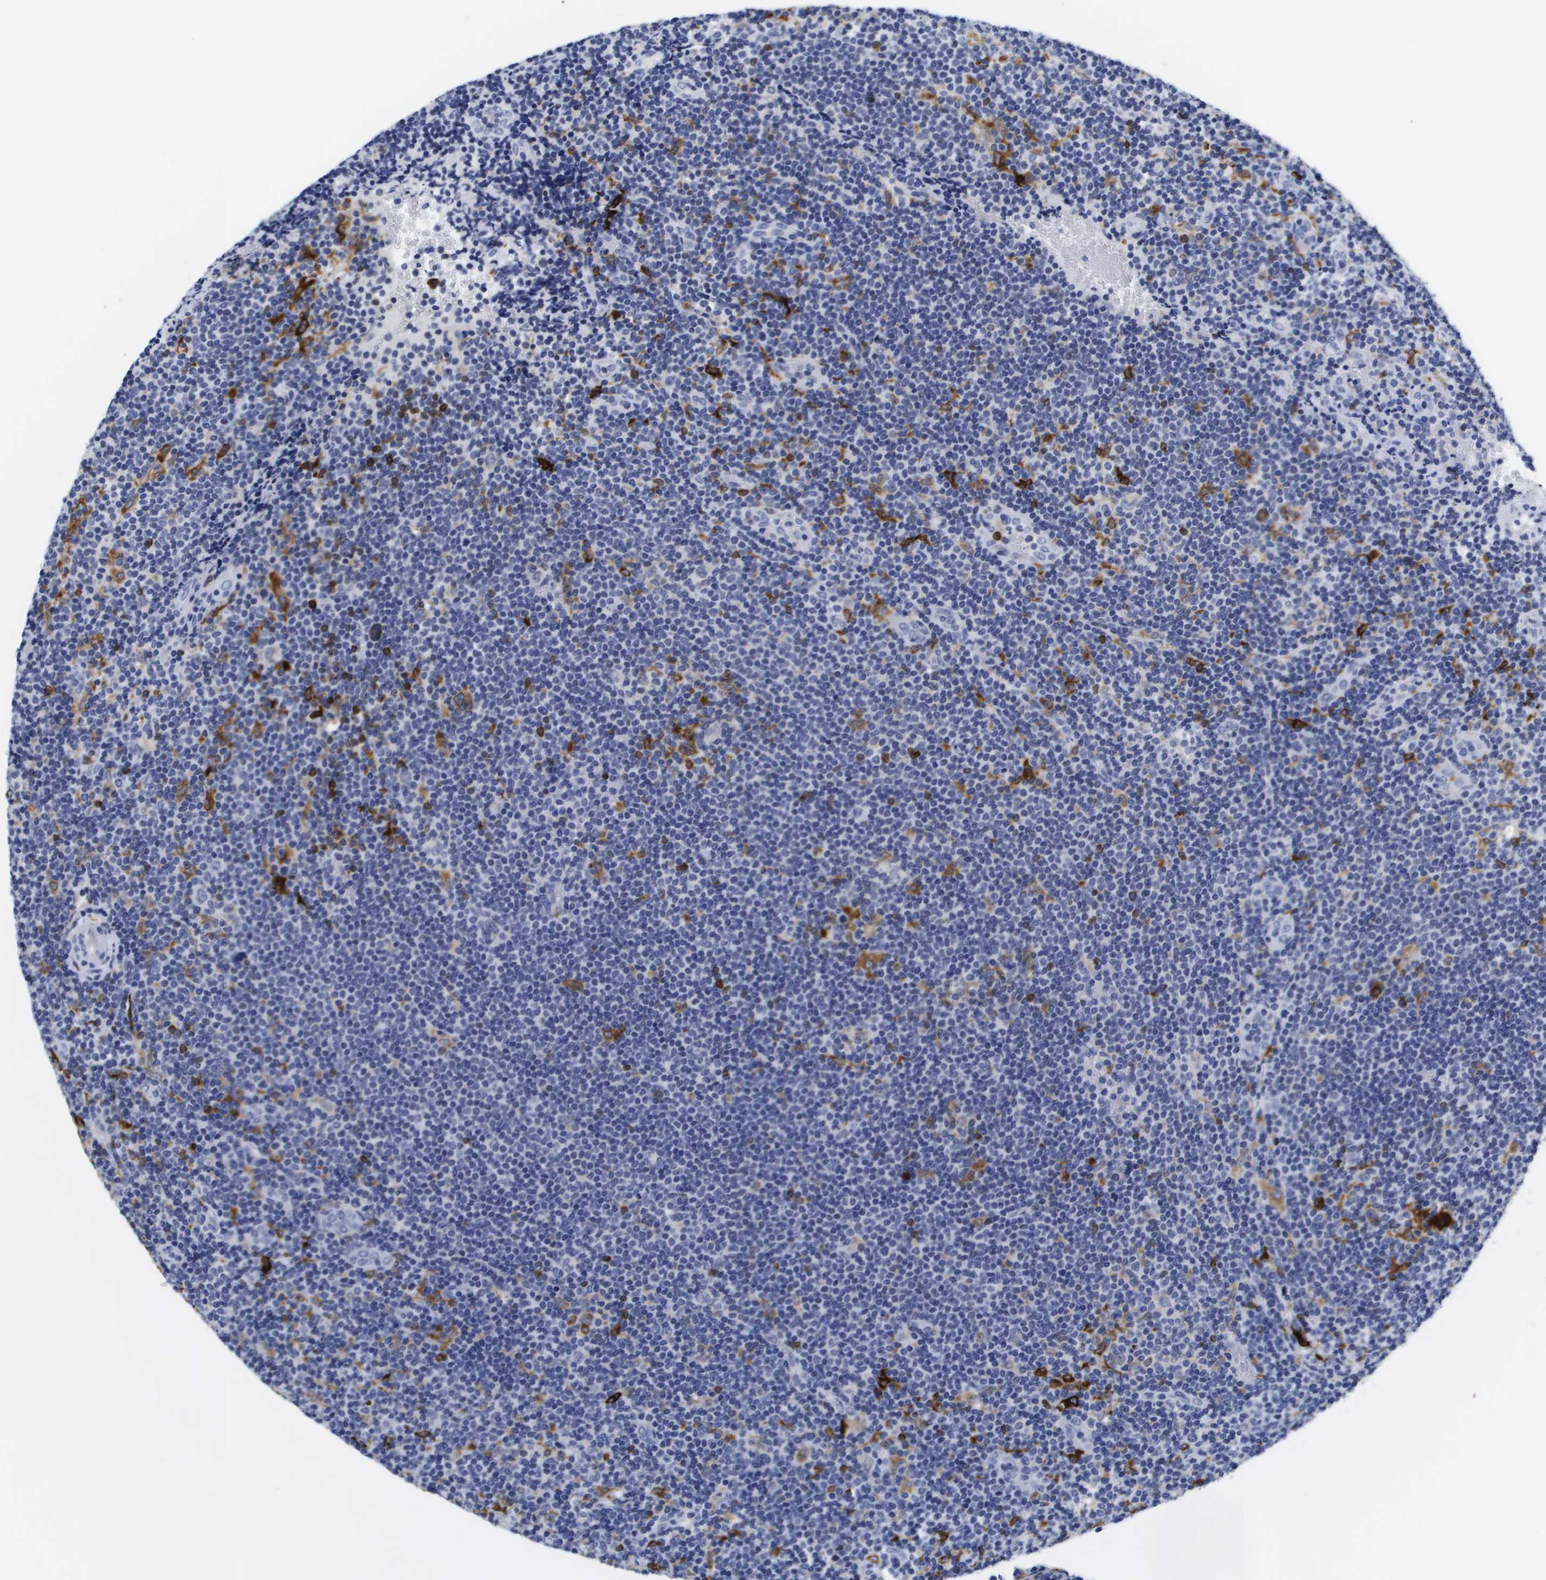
{"staining": {"intensity": "negative", "quantity": "none", "location": "none"}, "tissue": "lymphoma", "cell_type": "Tumor cells", "image_type": "cancer", "snomed": [{"axis": "morphology", "description": "Hodgkin's disease, NOS"}, {"axis": "topography", "description": "Lymph node"}], "caption": "IHC micrograph of neoplastic tissue: human lymphoma stained with DAB (3,3'-diaminobenzidine) shows no significant protein expression in tumor cells.", "gene": "HMOX1", "patient": {"sex": "female", "age": 57}}